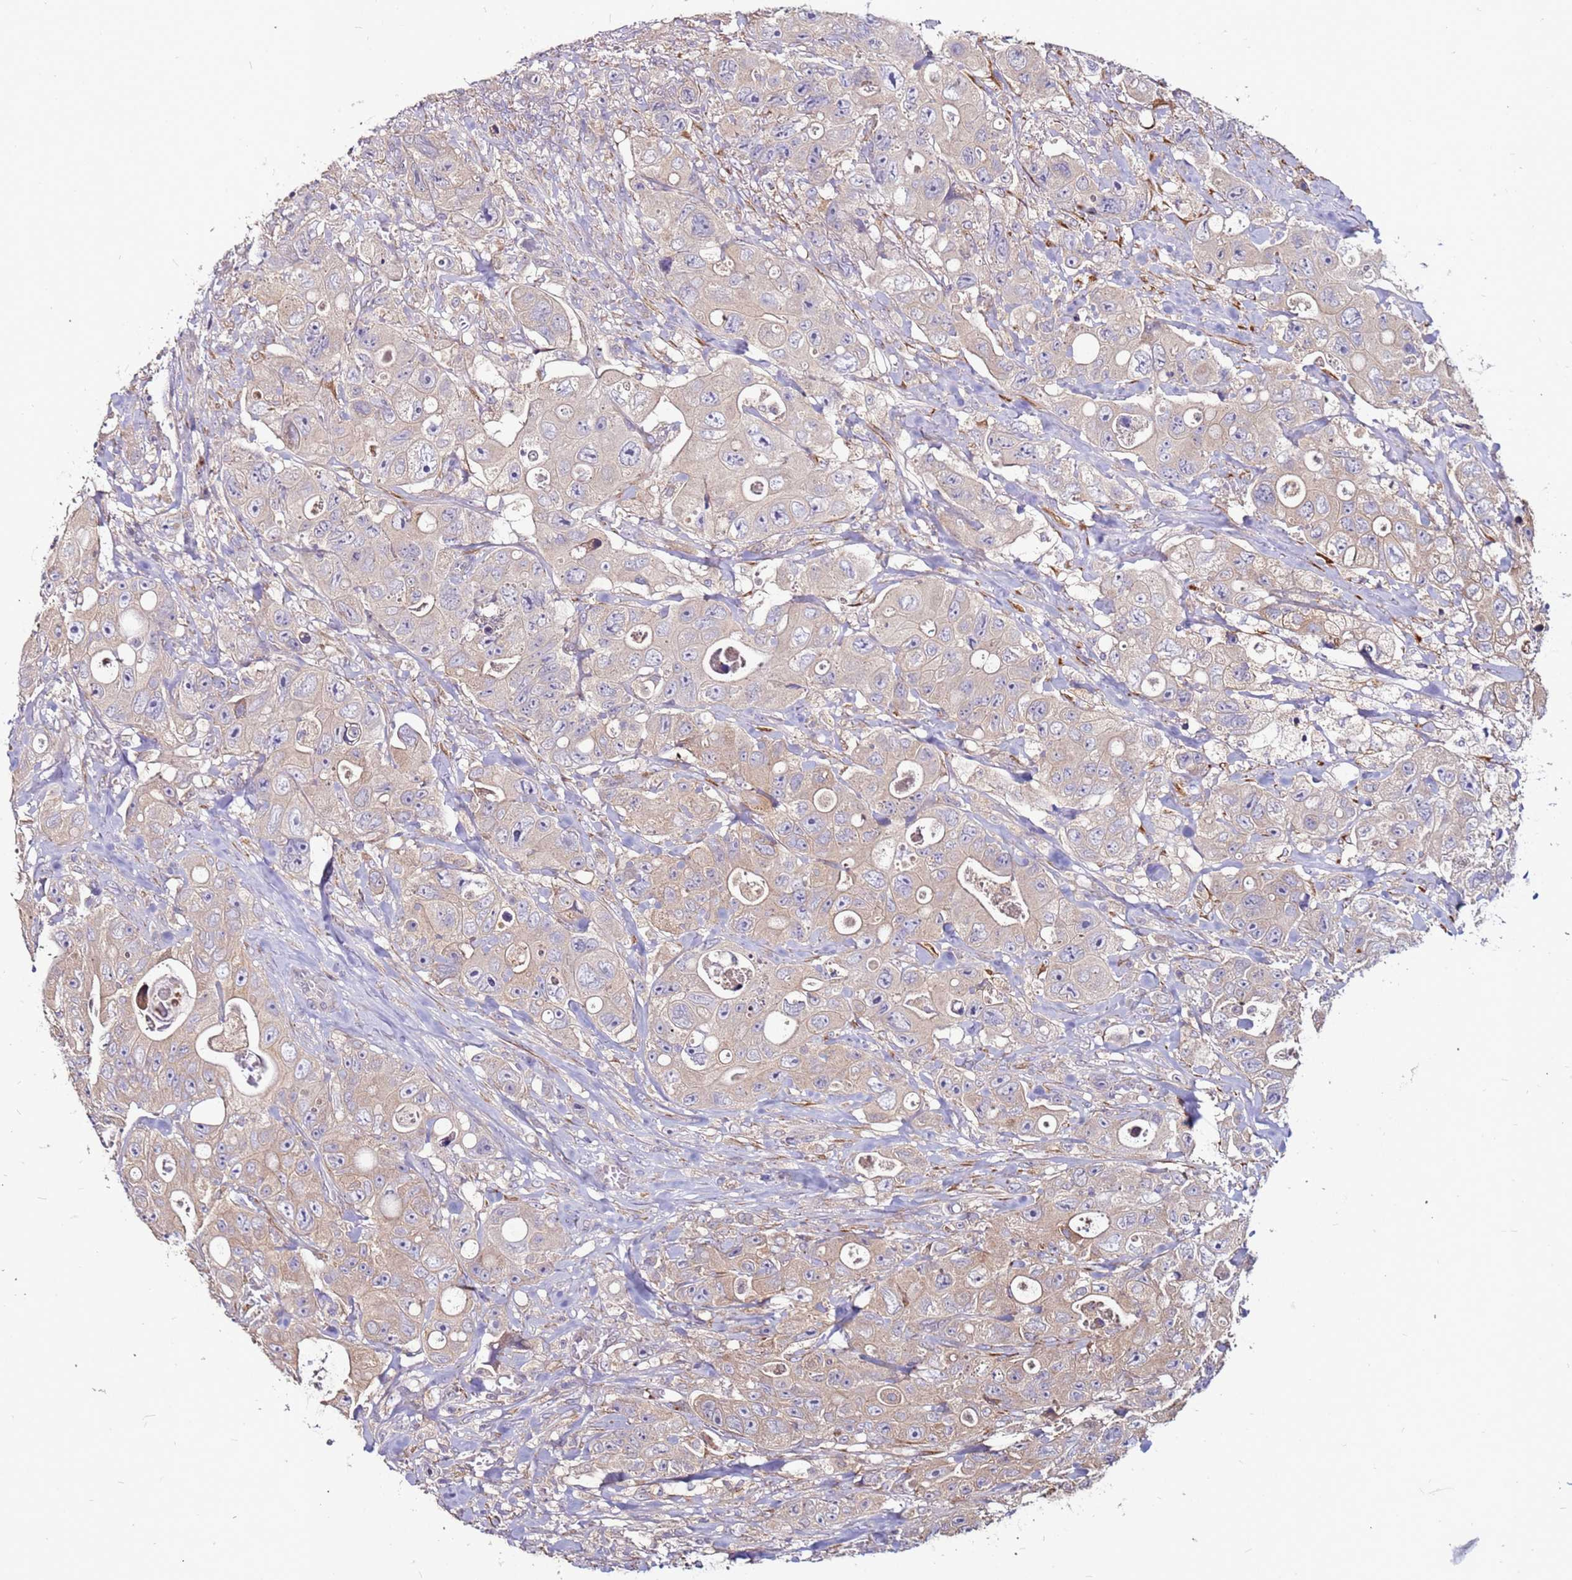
{"staining": {"intensity": "moderate", "quantity": ">75%", "location": "cytoplasmic/membranous"}, "tissue": "colorectal cancer", "cell_type": "Tumor cells", "image_type": "cancer", "snomed": [{"axis": "morphology", "description": "Adenocarcinoma, NOS"}, {"axis": "topography", "description": "Colon"}], "caption": "Tumor cells show medium levels of moderate cytoplasmic/membranous expression in about >75% of cells in human colorectal adenocarcinoma. (Brightfield microscopy of DAB IHC at high magnification).", "gene": "SLC44A3", "patient": {"sex": "female", "age": 46}}